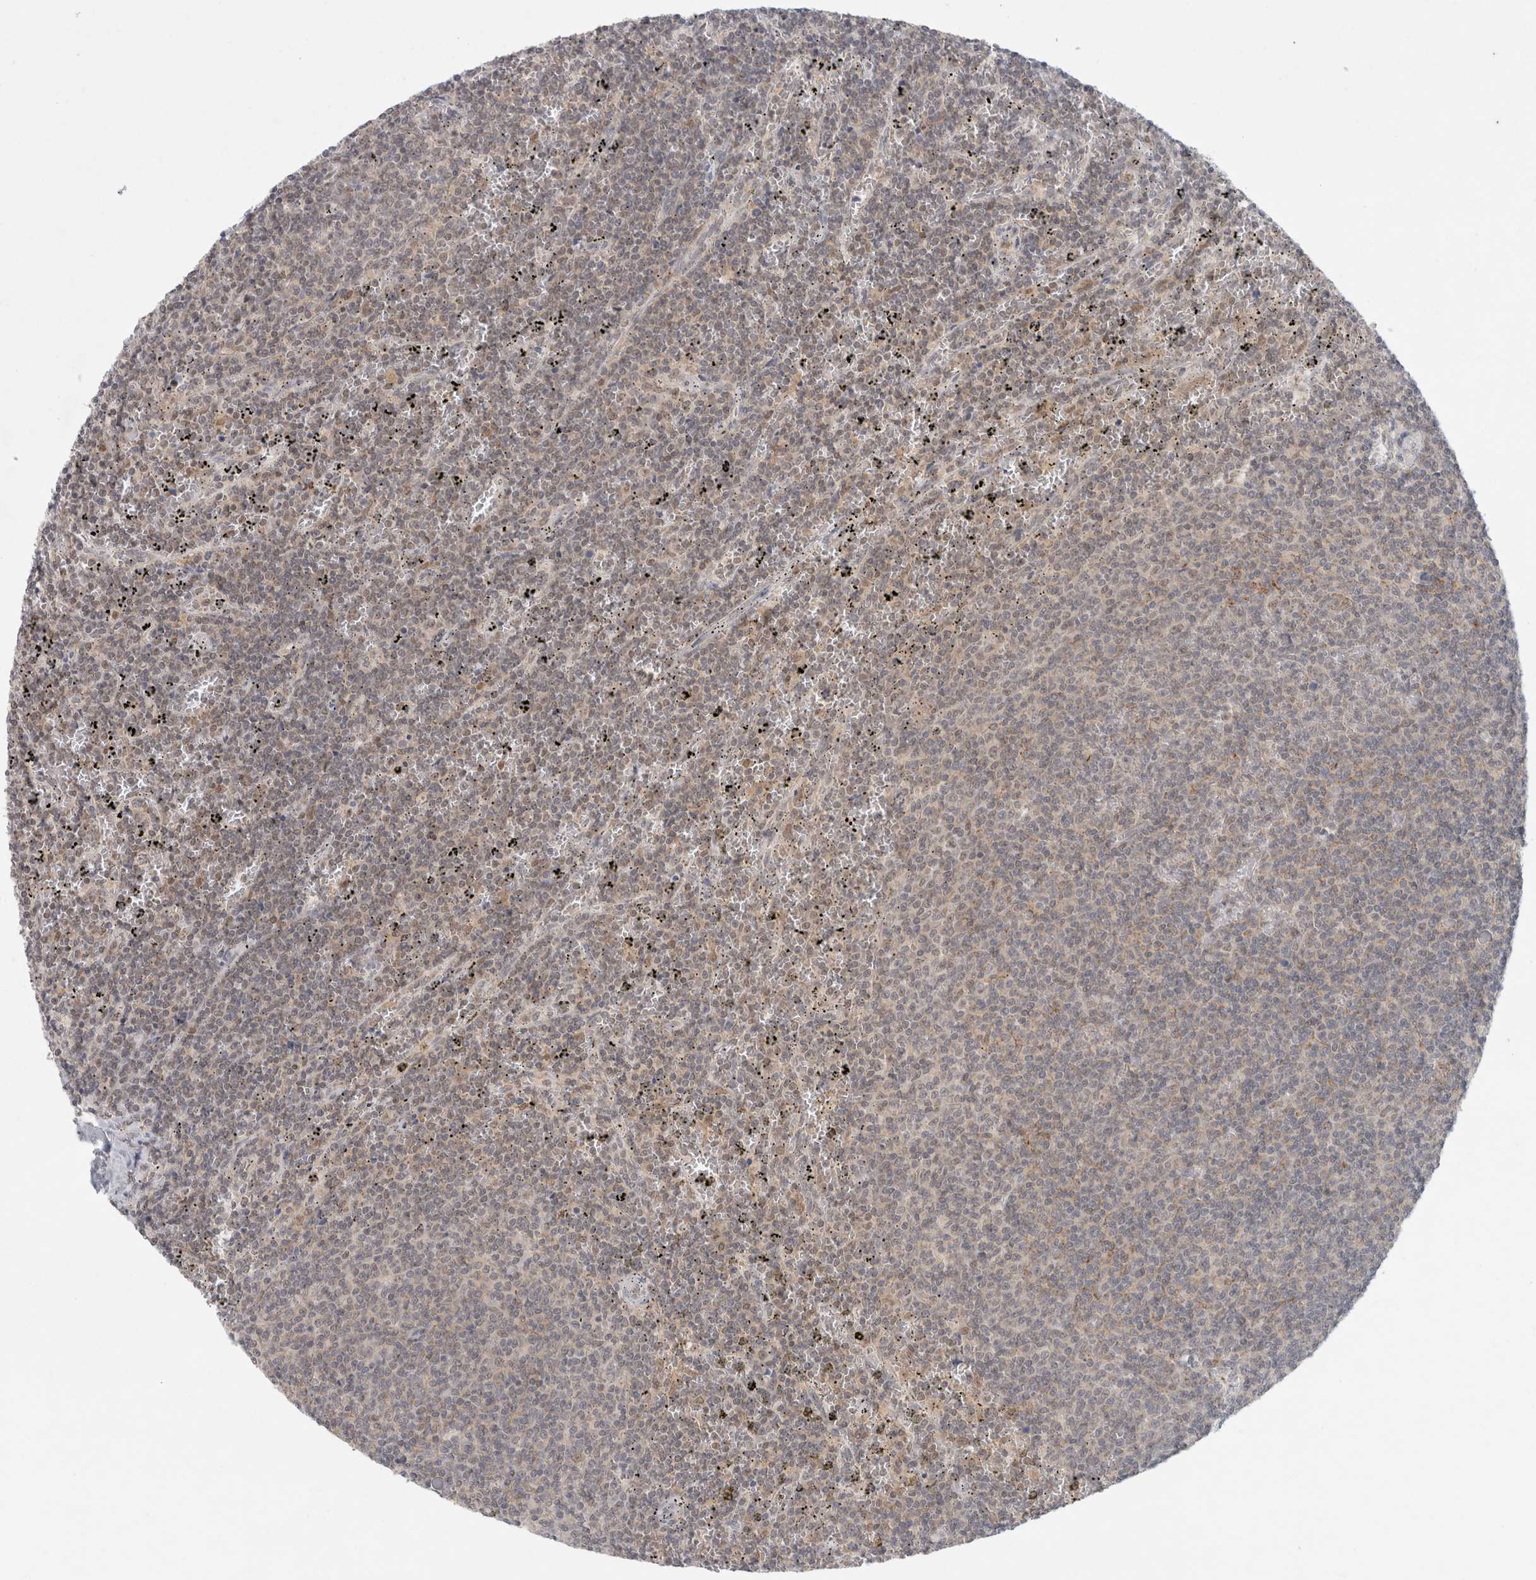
{"staining": {"intensity": "weak", "quantity": "25%-75%", "location": "nuclear"}, "tissue": "lymphoma", "cell_type": "Tumor cells", "image_type": "cancer", "snomed": [{"axis": "morphology", "description": "Malignant lymphoma, non-Hodgkin's type, Low grade"}, {"axis": "topography", "description": "Spleen"}], "caption": "A histopathology image of low-grade malignant lymphoma, non-Hodgkin's type stained for a protein exhibits weak nuclear brown staining in tumor cells.", "gene": "FBXO42", "patient": {"sex": "female", "age": 50}}